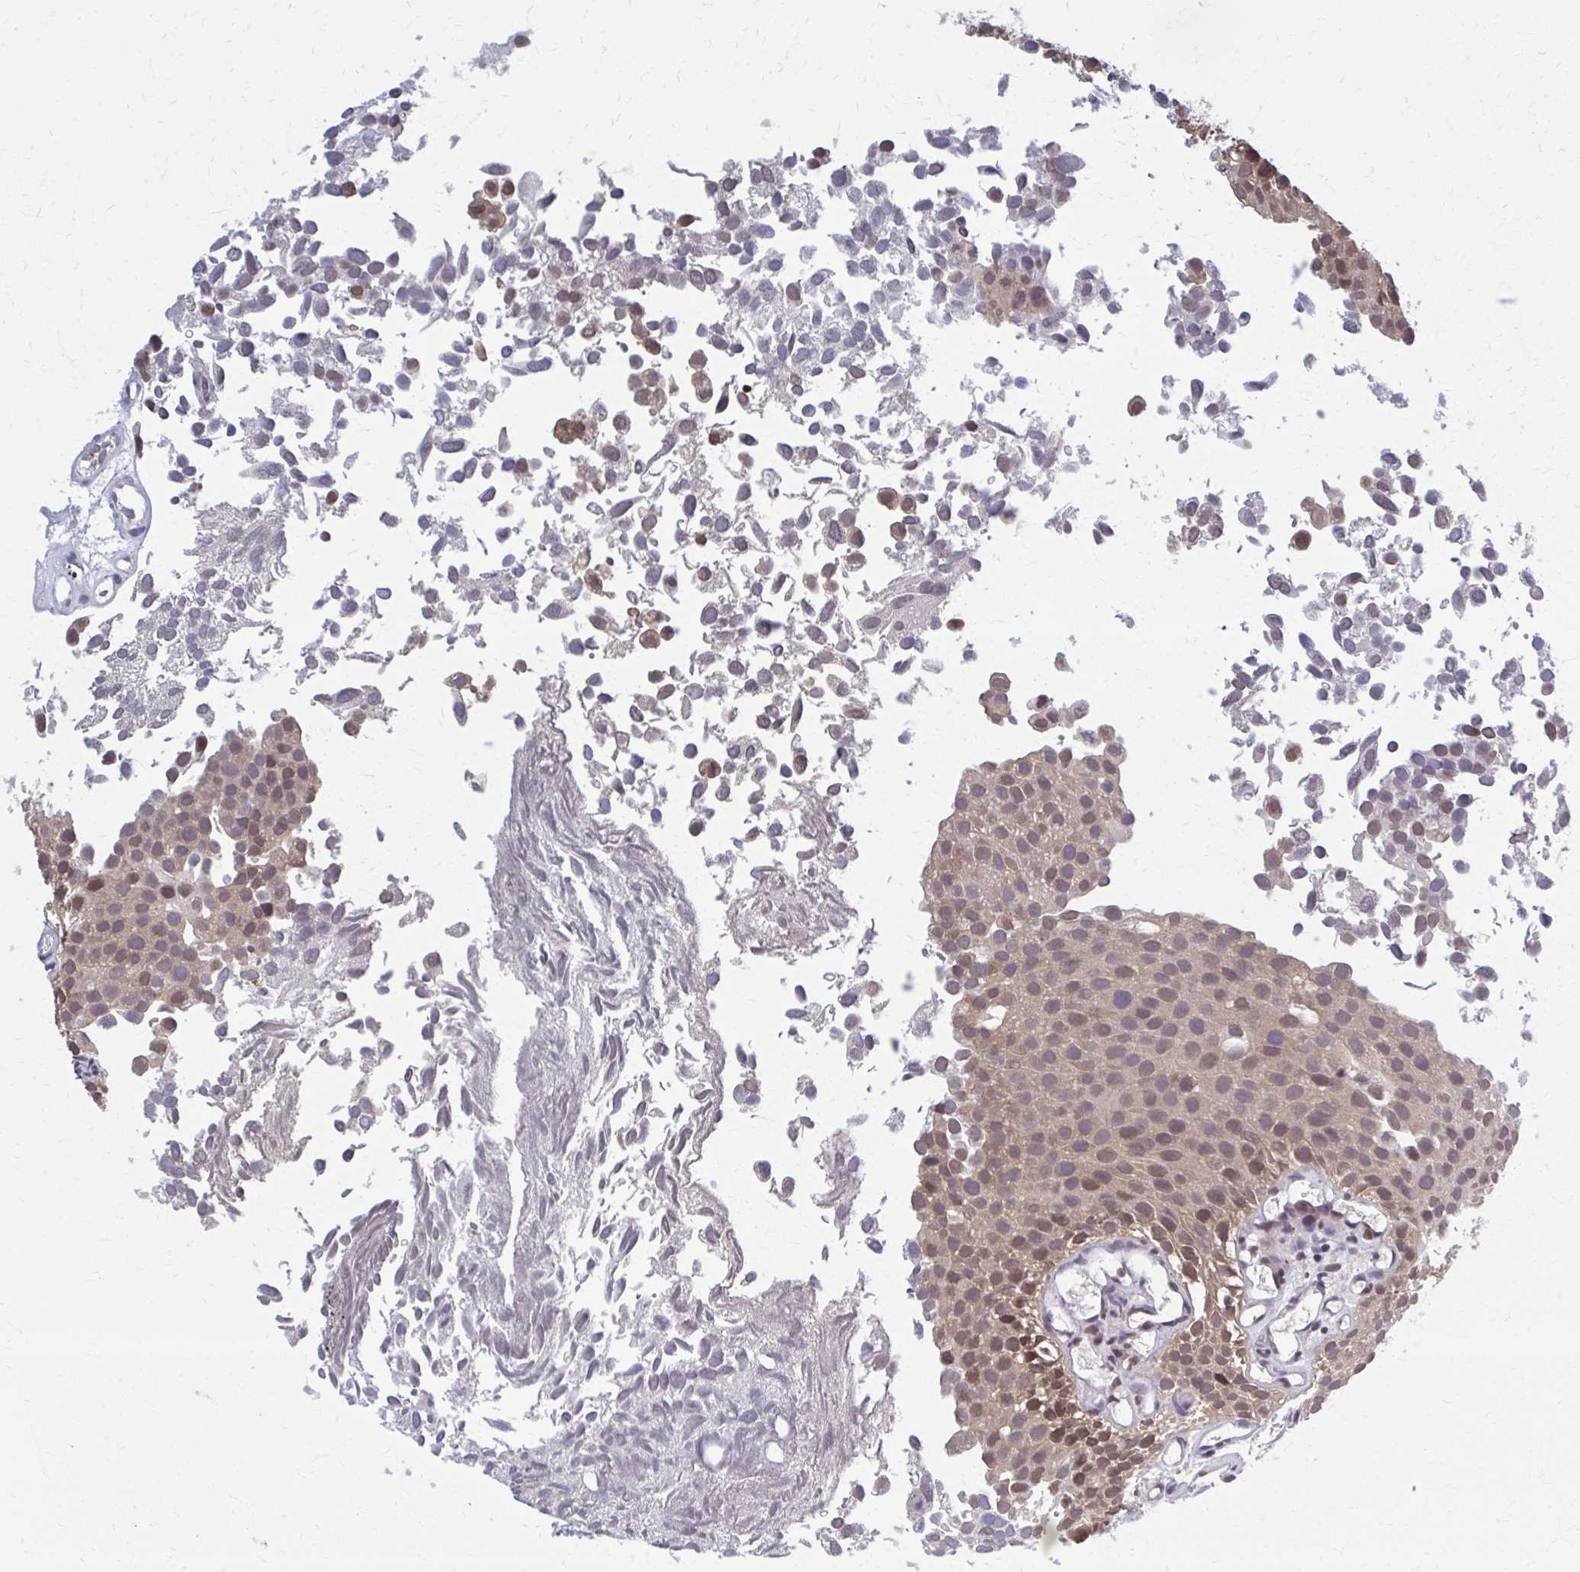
{"staining": {"intensity": "weak", "quantity": ">75%", "location": "nuclear"}, "tissue": "urothelial cancer", "cell_type": "Tumor cells", "image_type": "cancer", "snomed": [{"axis": "morphology", "description": "Urothelial carcinoma, Low grade"}, {"axis": "topography", "description": "Urinary bladder"}], "caption": "Weak nuclear expression is present in approximately >75% of tumor cells in urothelial carcinoma (low-grade).", "gene": "MDH1", "patient": {"sex": "male", "age": 88}}